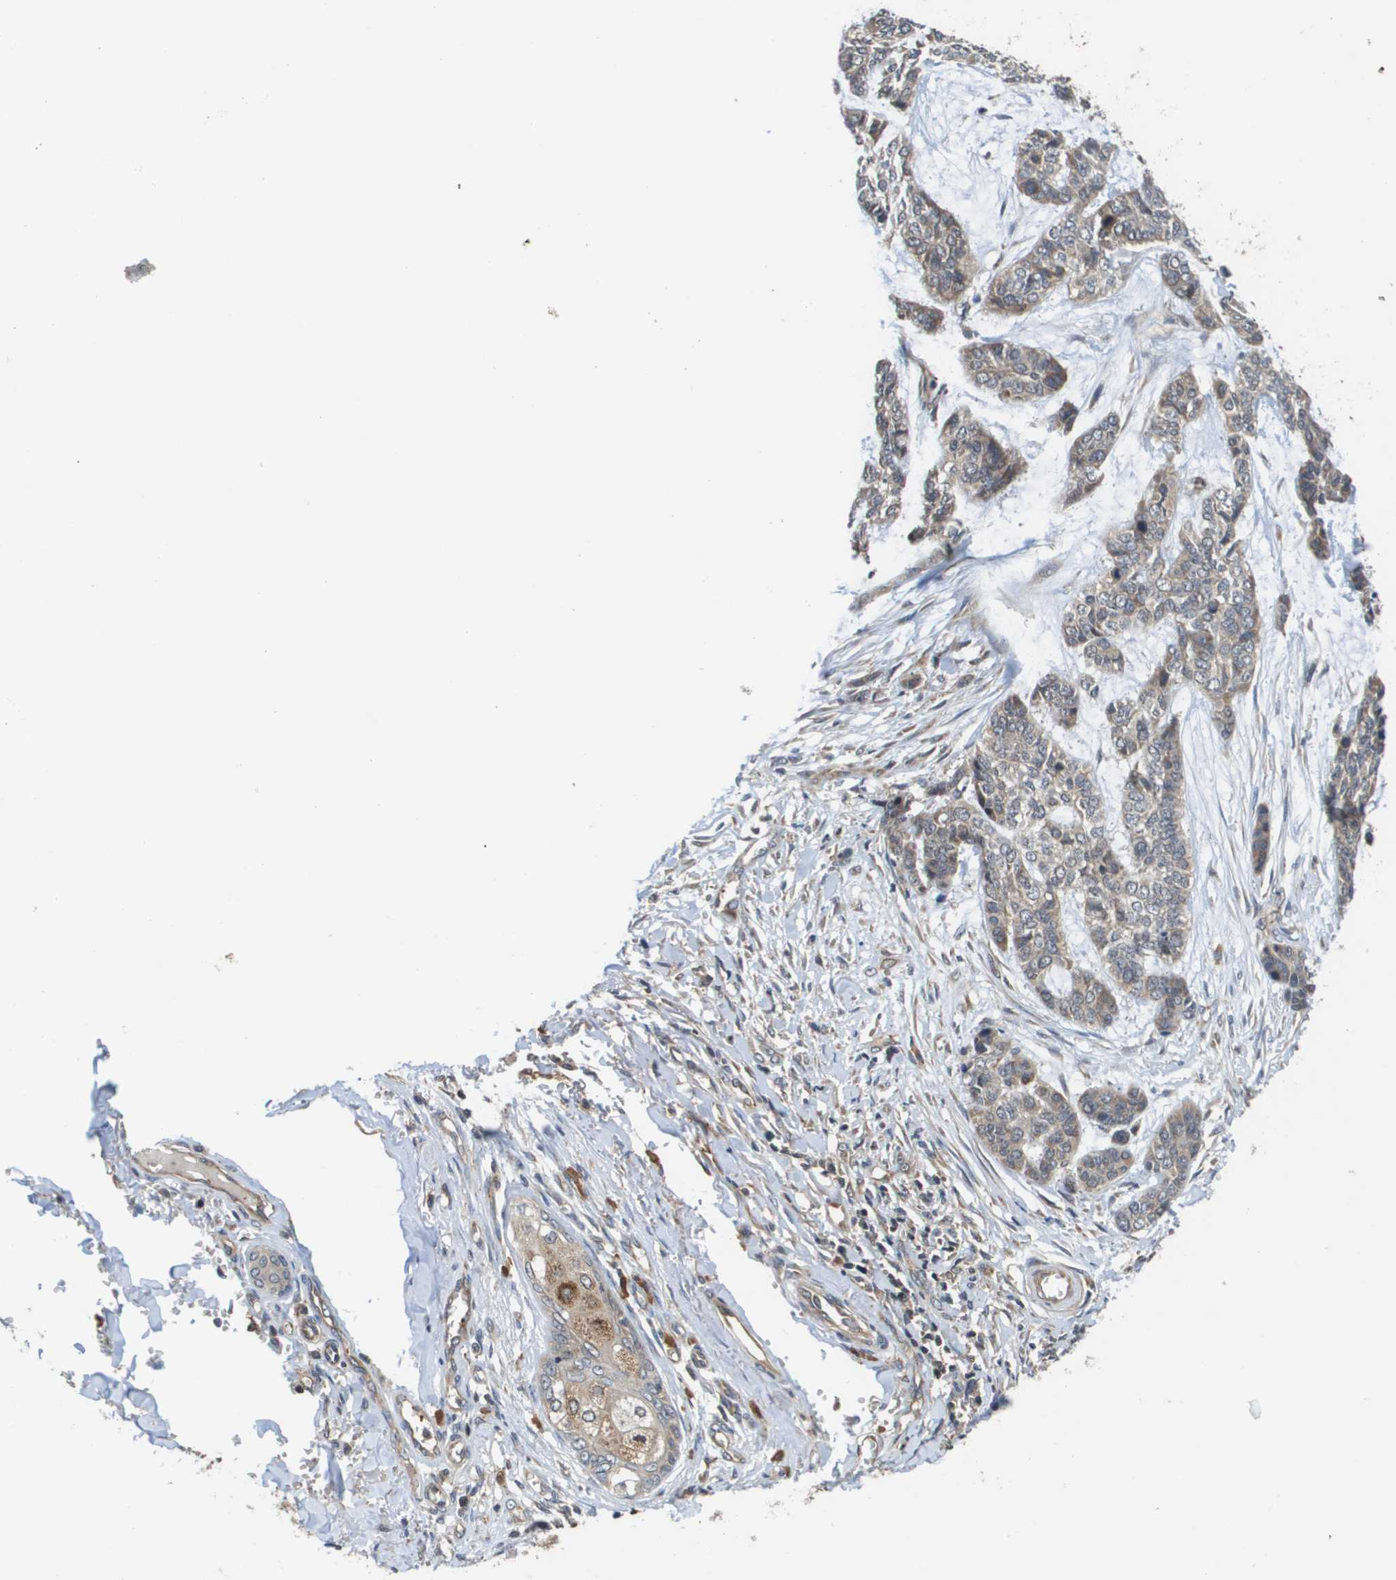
{"staining": {"intensity": "negative", "quantity": "none", "location": "none"}, "tissue": "skin cancer", "cell_type": "Tumor cells", "image_type": "cancer", "snomed": [{"axis": "morphology", "description": "Basal cell carcinoma"}, {"axis": "topography", "description": "Skin"}], "caption": "Skin basal cell carcinoma was stained to show a protein in brown. There is no significant expression in tumor cells. (DAB immunohistochemistry (IHC) visualized using brightfield microscopy, high magnification).", "gene": "RBM38", "patient": {"sex": "female", "age": 64}}